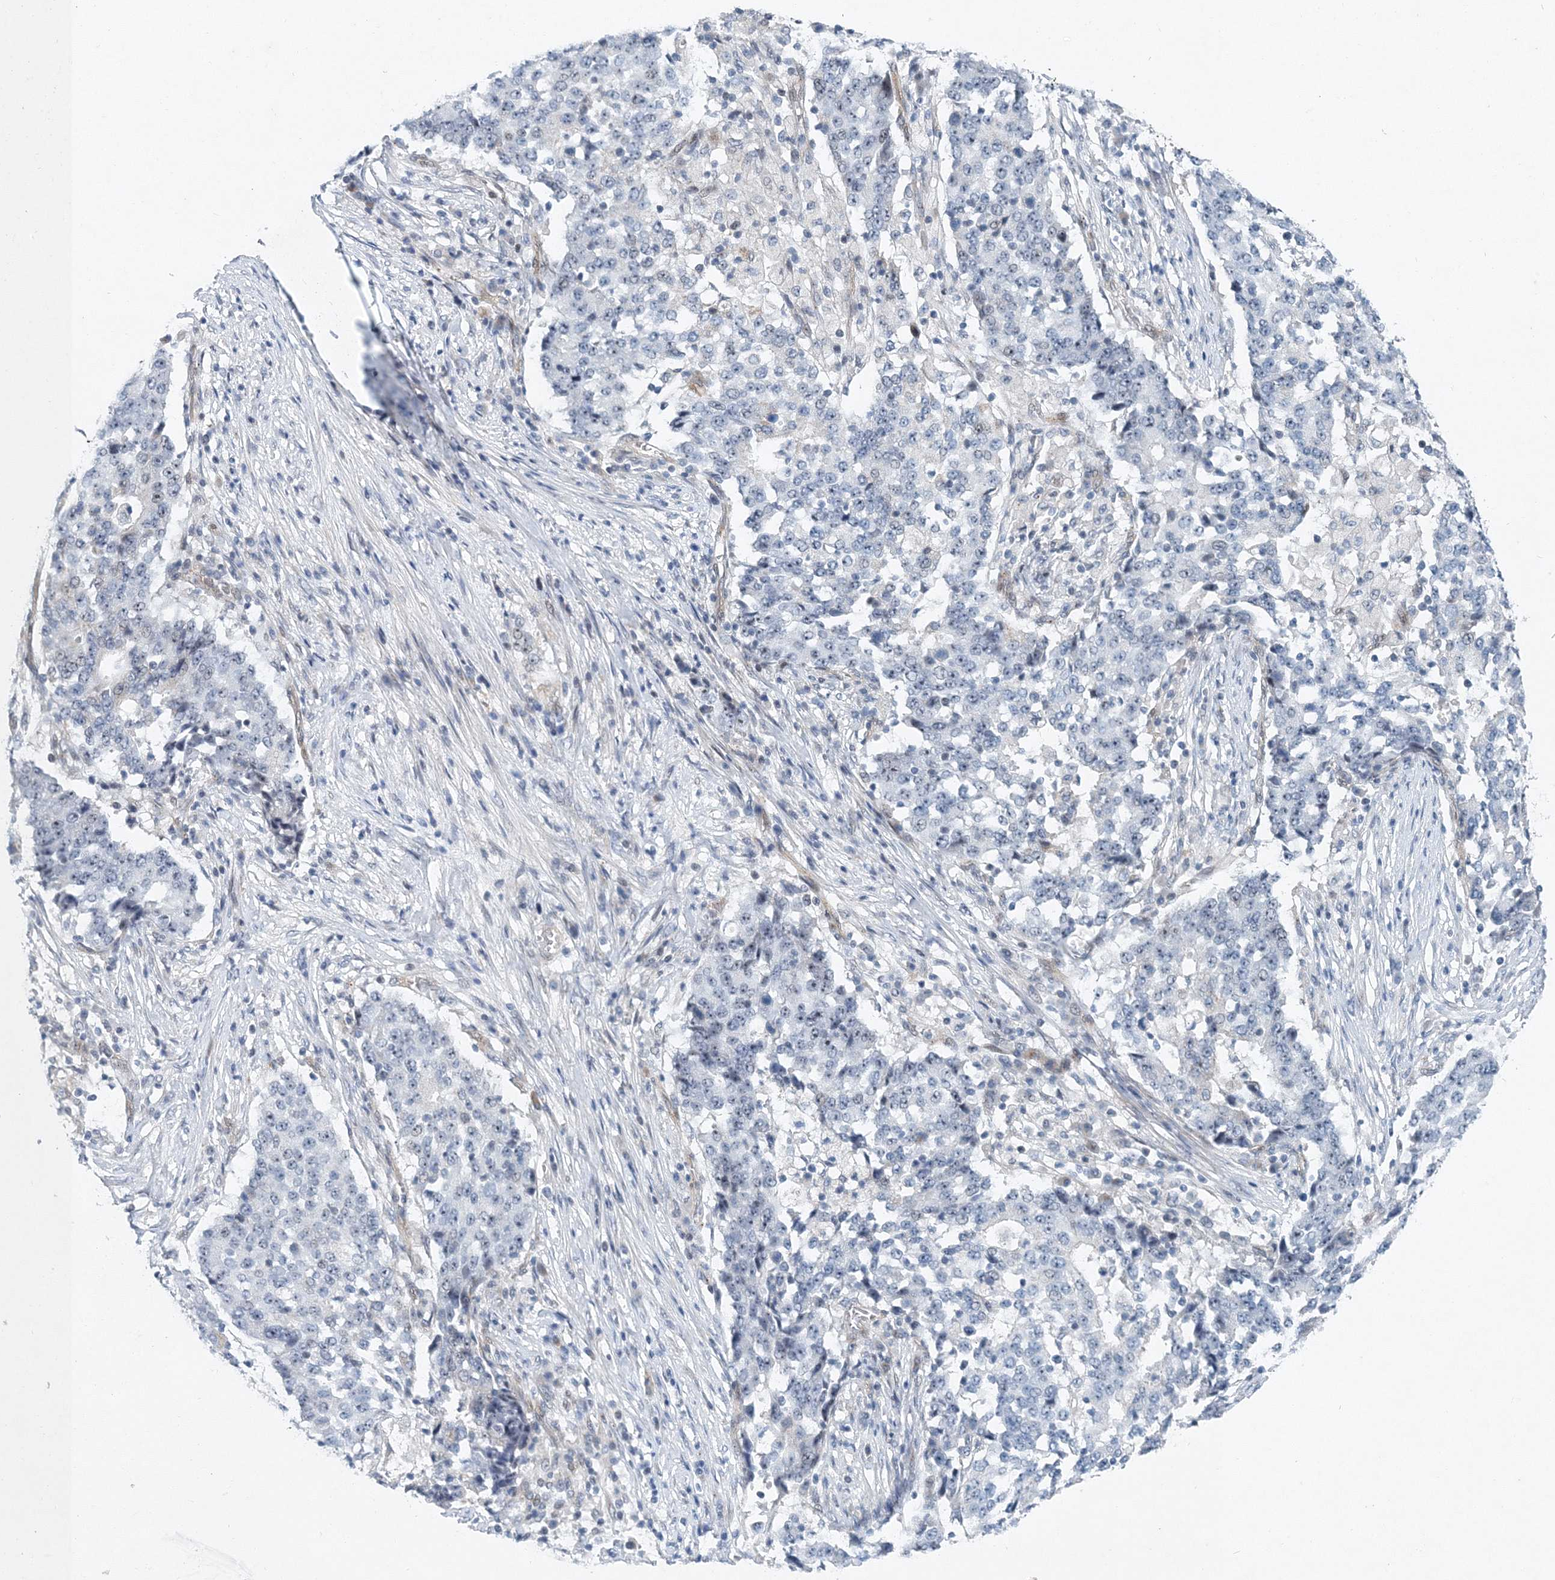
{"staining": {"intensity": "negative", "quantity": "none", "location": "none"}, "tissue": "stomach cancer", "cell_type": "Tumor cells", "image_type": "cancer", "snomed": [{"axis": "morphology", "description": "Adenocarcinoma, NOS"}, {"axis": "topography", "description": "Stomach"}], "caption": "High magnification brightfield microscopy of stomach cancer (adenocarcinoma) stained with DAB (brown) and counterstained with hematoxylin (blue): tumor cells show no significant positivity. (Brightfield microscopy of DAB IHC at high magnification).", "gene": "UIMC1", "patient": {"sex": "male", "age": 59}}